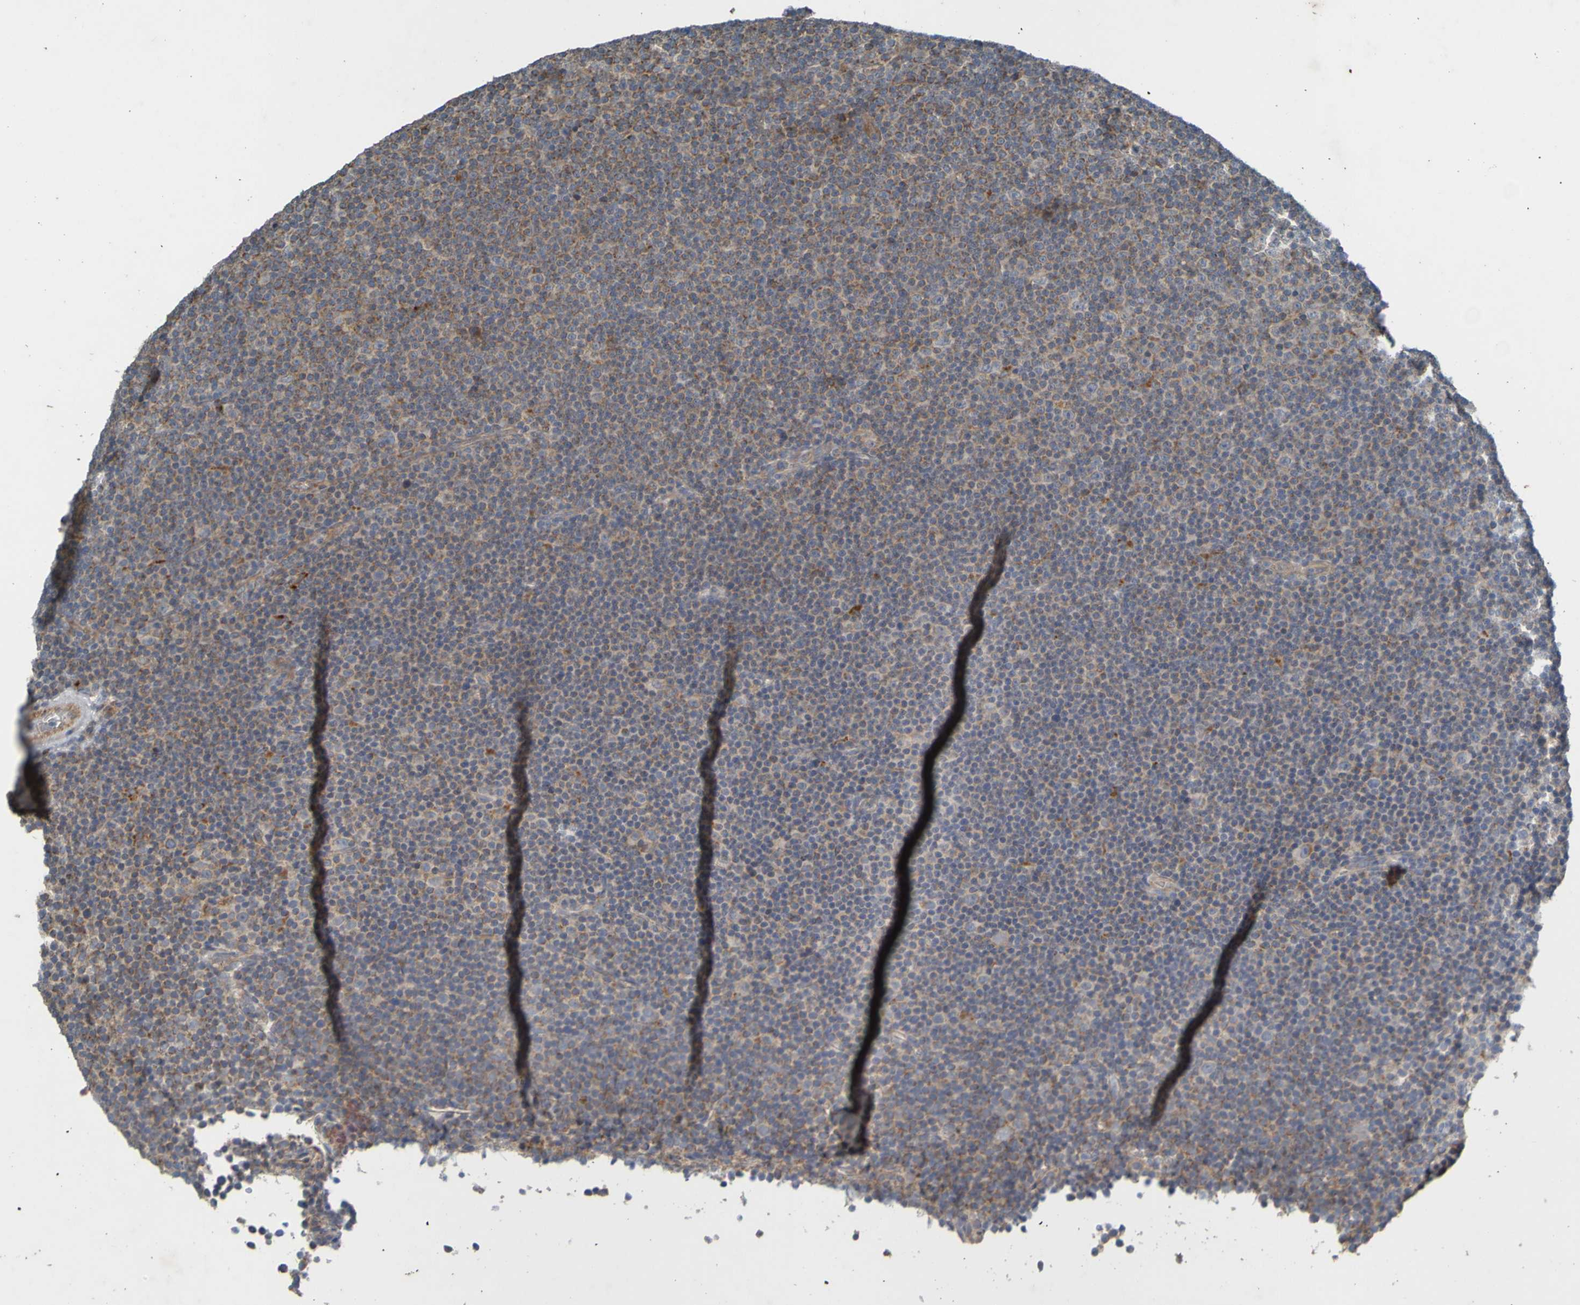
{"staining": {"intensity": "moderate", "quantity": ">75%", "location": "cytoplasmic/membranous"}, "tissue": "lymphoma", "cell_type": "Tumor cells", "image_type": "cancer", "snomed": [{"axis": "morphology", "description": "Malignant lymphoma, non-Hodgkin's type, Low grade"}, {"axis": "topography", "description": "Lymph node"}], "caption": "IHC histopathology image of human malignant lymphoma, non-Hodgkin's type (low-grade) stained for a protein (brown), which demonstrates medium levels of moderate cytoplasmic/membranous expression in approximately >75% of tumor cells.", "gene": "B3GAT2", "patient": {"sex": "female", "age": 67}}